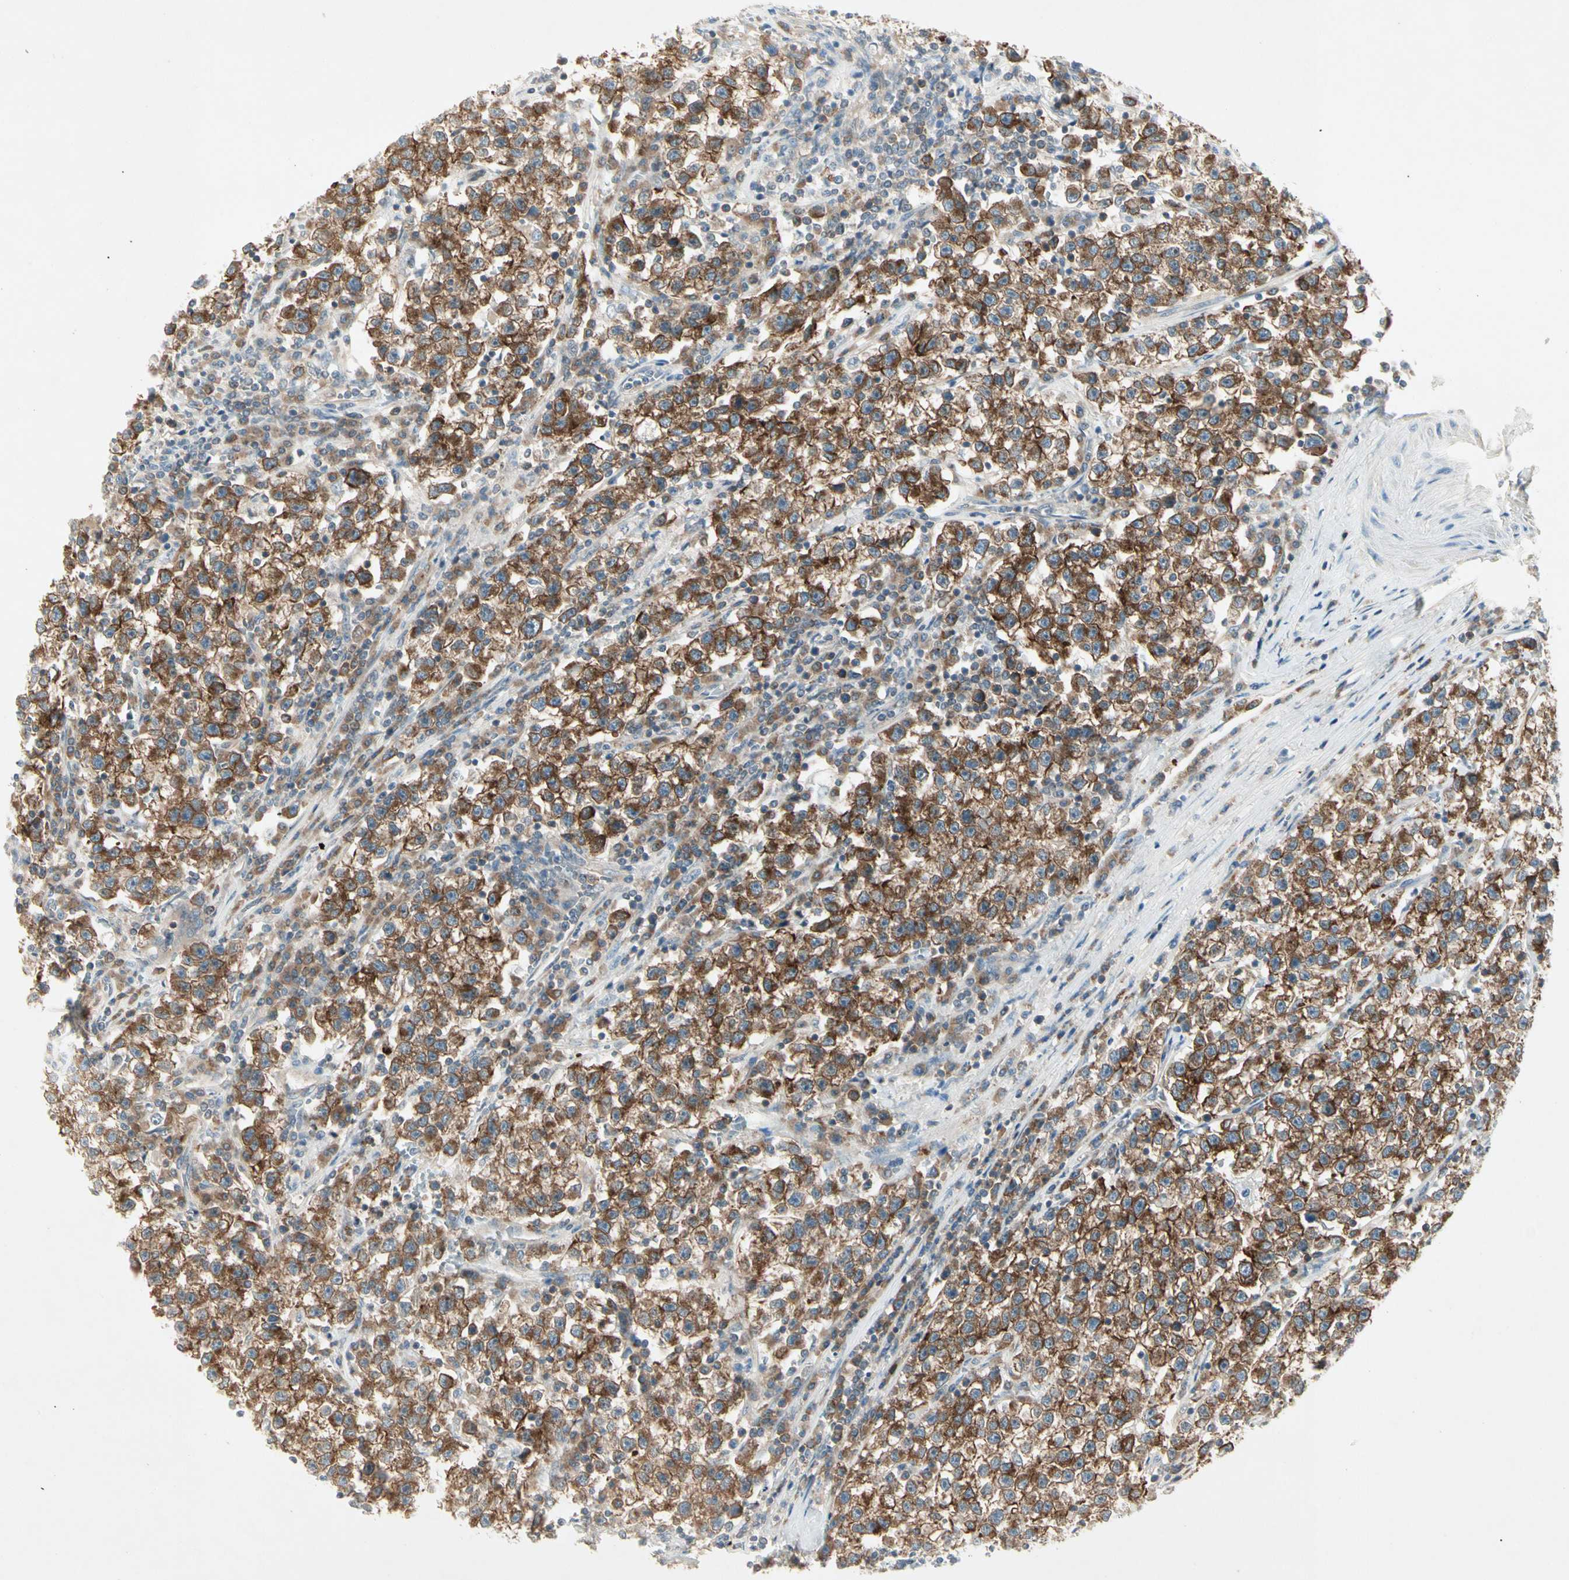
{"staining": {"intensity": "strong", "quantity": ">75%", "location": "cytoplasmic/membranous"}, "tissue": "testis cancer", "cell_type": "Tumor cells", "image_type": "cancer", "snomed": [{"axis": "morphology", "description": "Seminoma, NOS"}, {"axis": "topography", "description": "Testis"}], "caption": "Immunohistochemistry histopathology image of neoplastic tissue: human testis cancer (seminoma) stained using immunohistochemistry (IHC) reveals high levels of strong protein expression localized specifically in the cytoplasmic/membranous of tumor cells, appearing as a cytoplasmic/membranous brown color.", "gene": "IL1R1", "patient": {"sex": "male", "age": 22}}